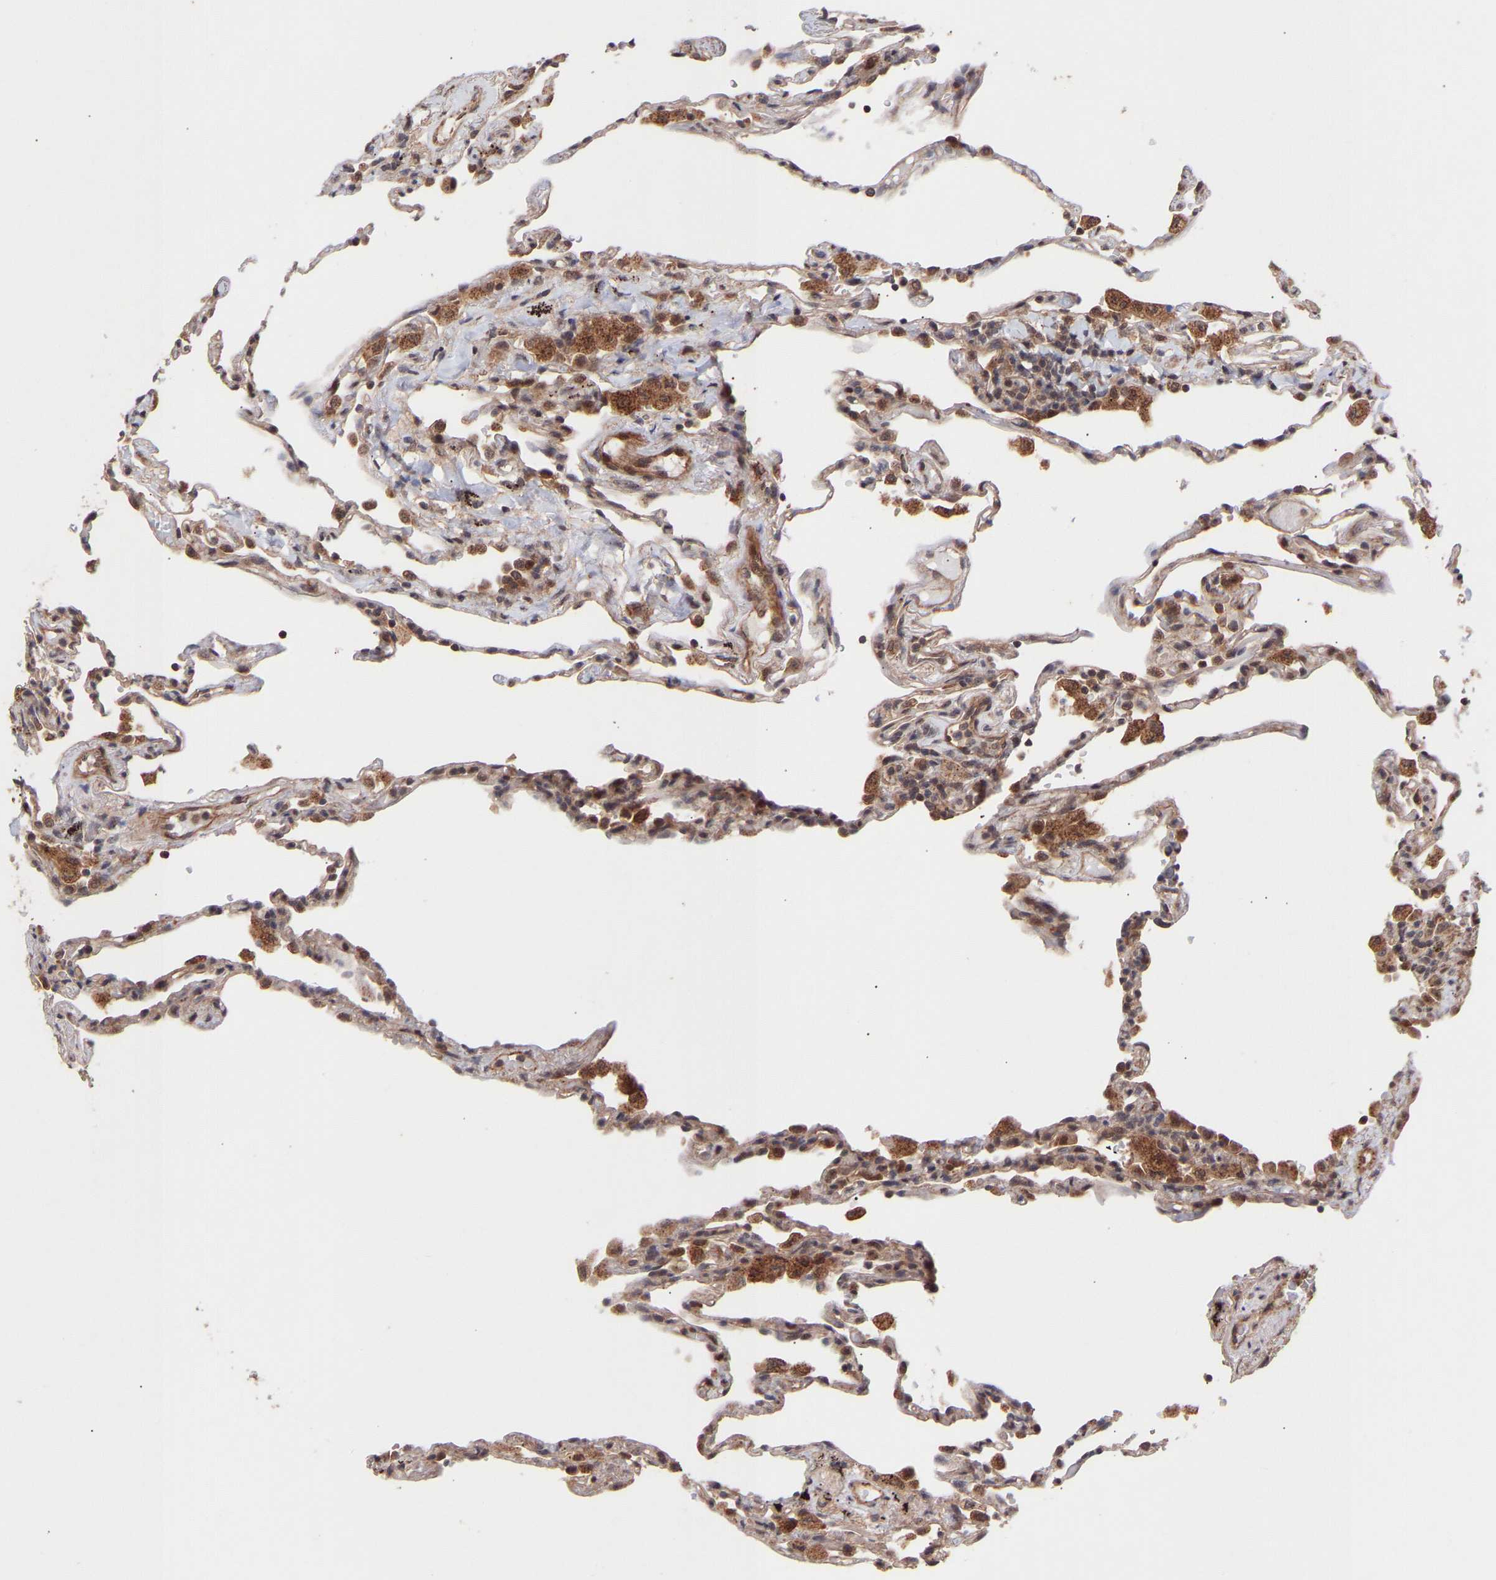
{"staining": {"intensity": "weak", "quantity": "25%-75%", "location": "cytoplasmic/membranous"}, "tissue": "lung", "cell_type": "Alveolar cells", "image_type": "normal", "snomed": [{"axis": "morphology", "description": "Normal tissue, NOS"}, {"axis": "topography", "description": "Lung"}], "caption": "Lung stained with IHC reveals weak cytoplasmic/membranous staining in approximately 25%-75% of alveolar cells.", "gene": "PDLIM5", "patient": {"sex": "male", "age": 59}}